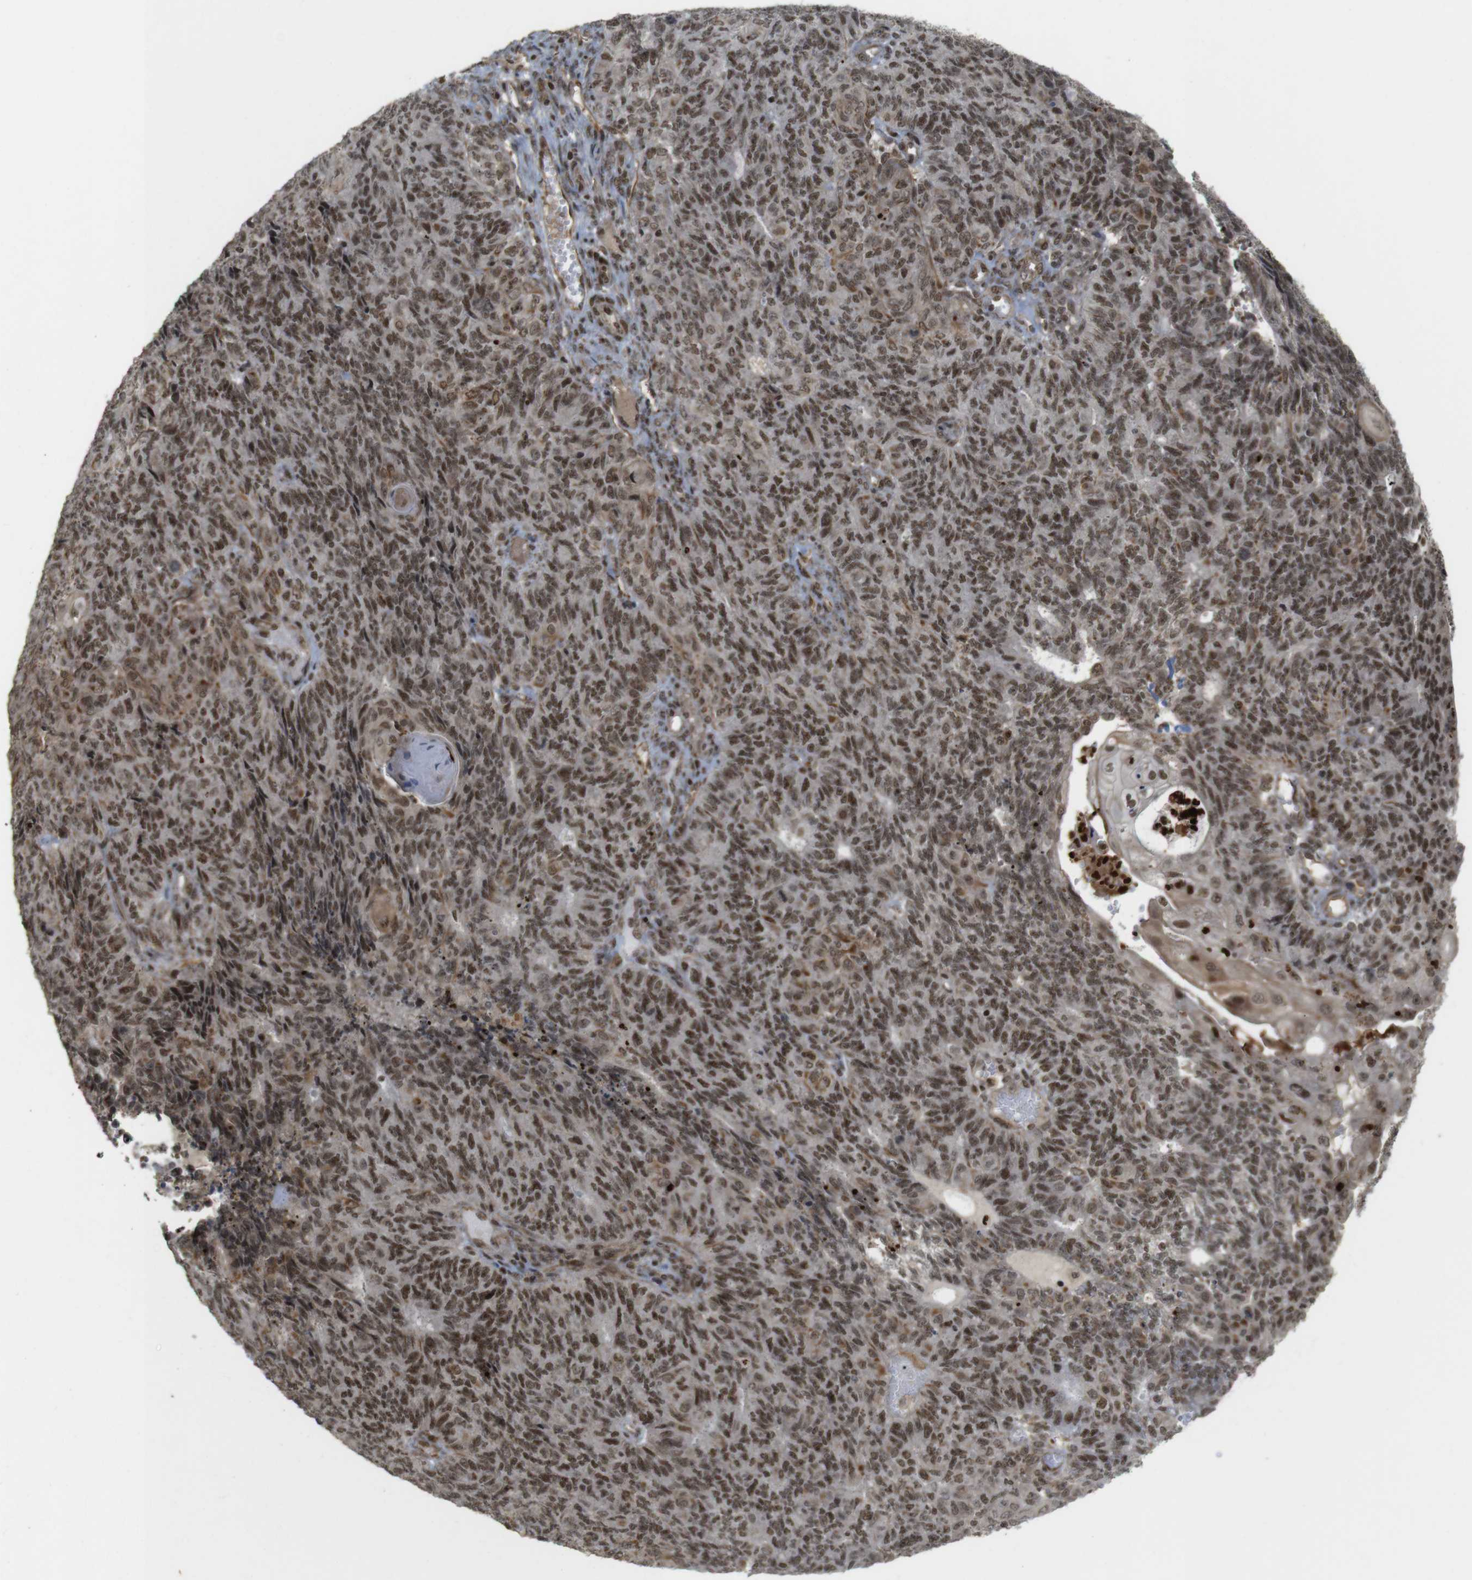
{"staining": {"intensity": "moderate", "quantity": ">75%", "location": "cytoplasmic/membranous,nuclear"}, "tissue": "endometrial cancer", "cell_type": "Tumor cells", "image_type": "cancer", "snomed": [{"axis": "morphology", "description": "Adenocarcinoma, NOS"}, {"axis": "topography", "description": "Endometrium"}], "caption": "A high-resolution photomicrograph shows immunohistochemistry staining of endometrial cancer, which displays moderate cytoplasmic/membranous and nuclear positivity in approximately >75% of tumor cells.", "gene": "SP2", "patient": {"sex": "female", "age": 32}}